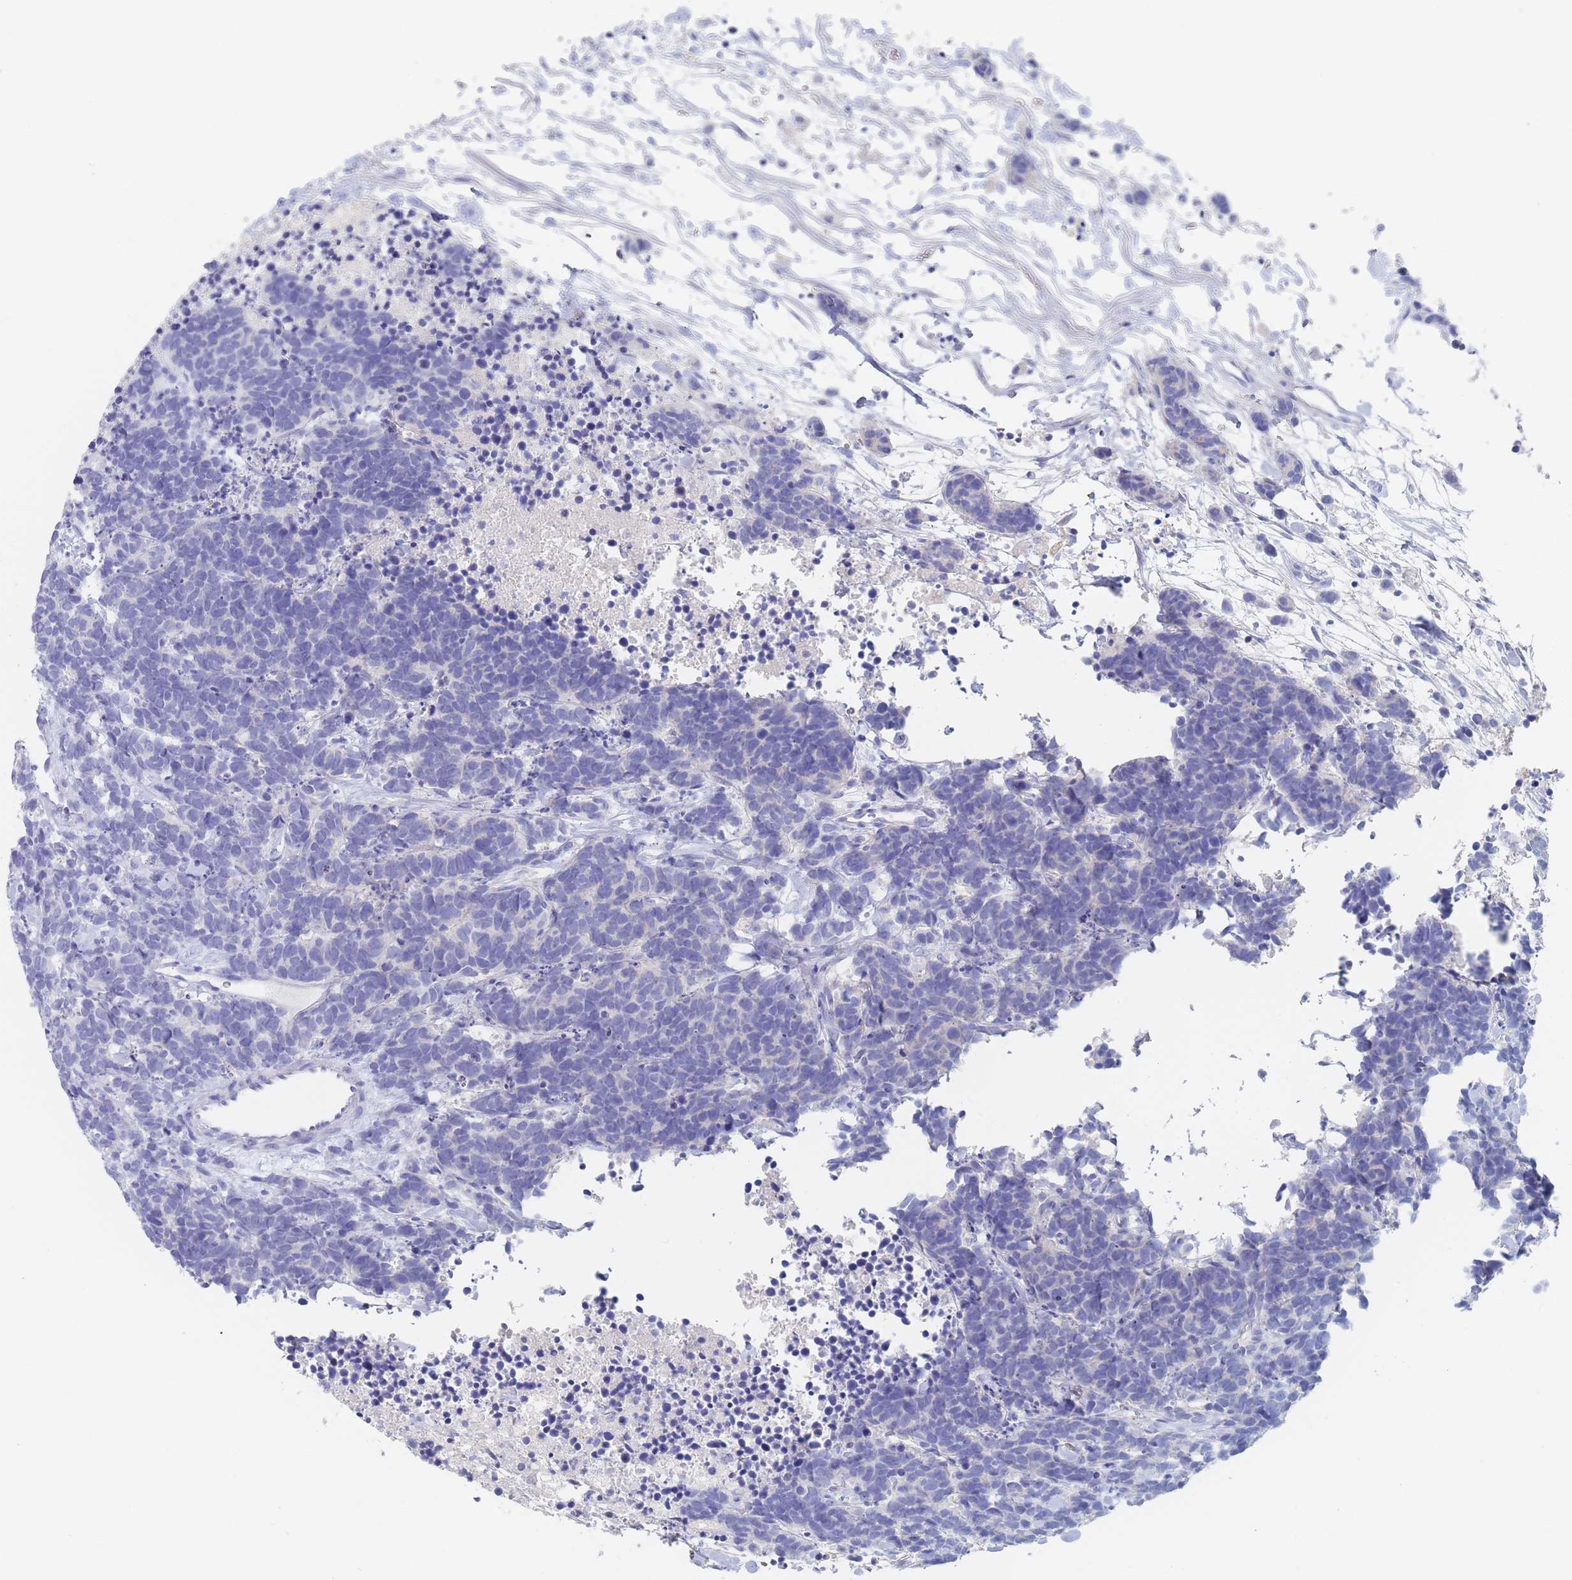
{"staining": {"intensity": "negative", "quantity": "none", "location": "none"}, "tissue": "carcinoid", "cell_type": "Tumor cells", "image_type": "cancer", "snomed": [{"axis": "morphology", "description": "Carcinoma, NOS"}, {"axis": "morphology", "description": "Carcinoid, malignant, NOS"}, {"axis": "topography", "description": "Prostate"}], "caption": "Immunohistochemistry of carcinoma reveals no expression in tumor cells.", "gene": "SLC25A35", "patient": {"sex": "male", "age": 57}}